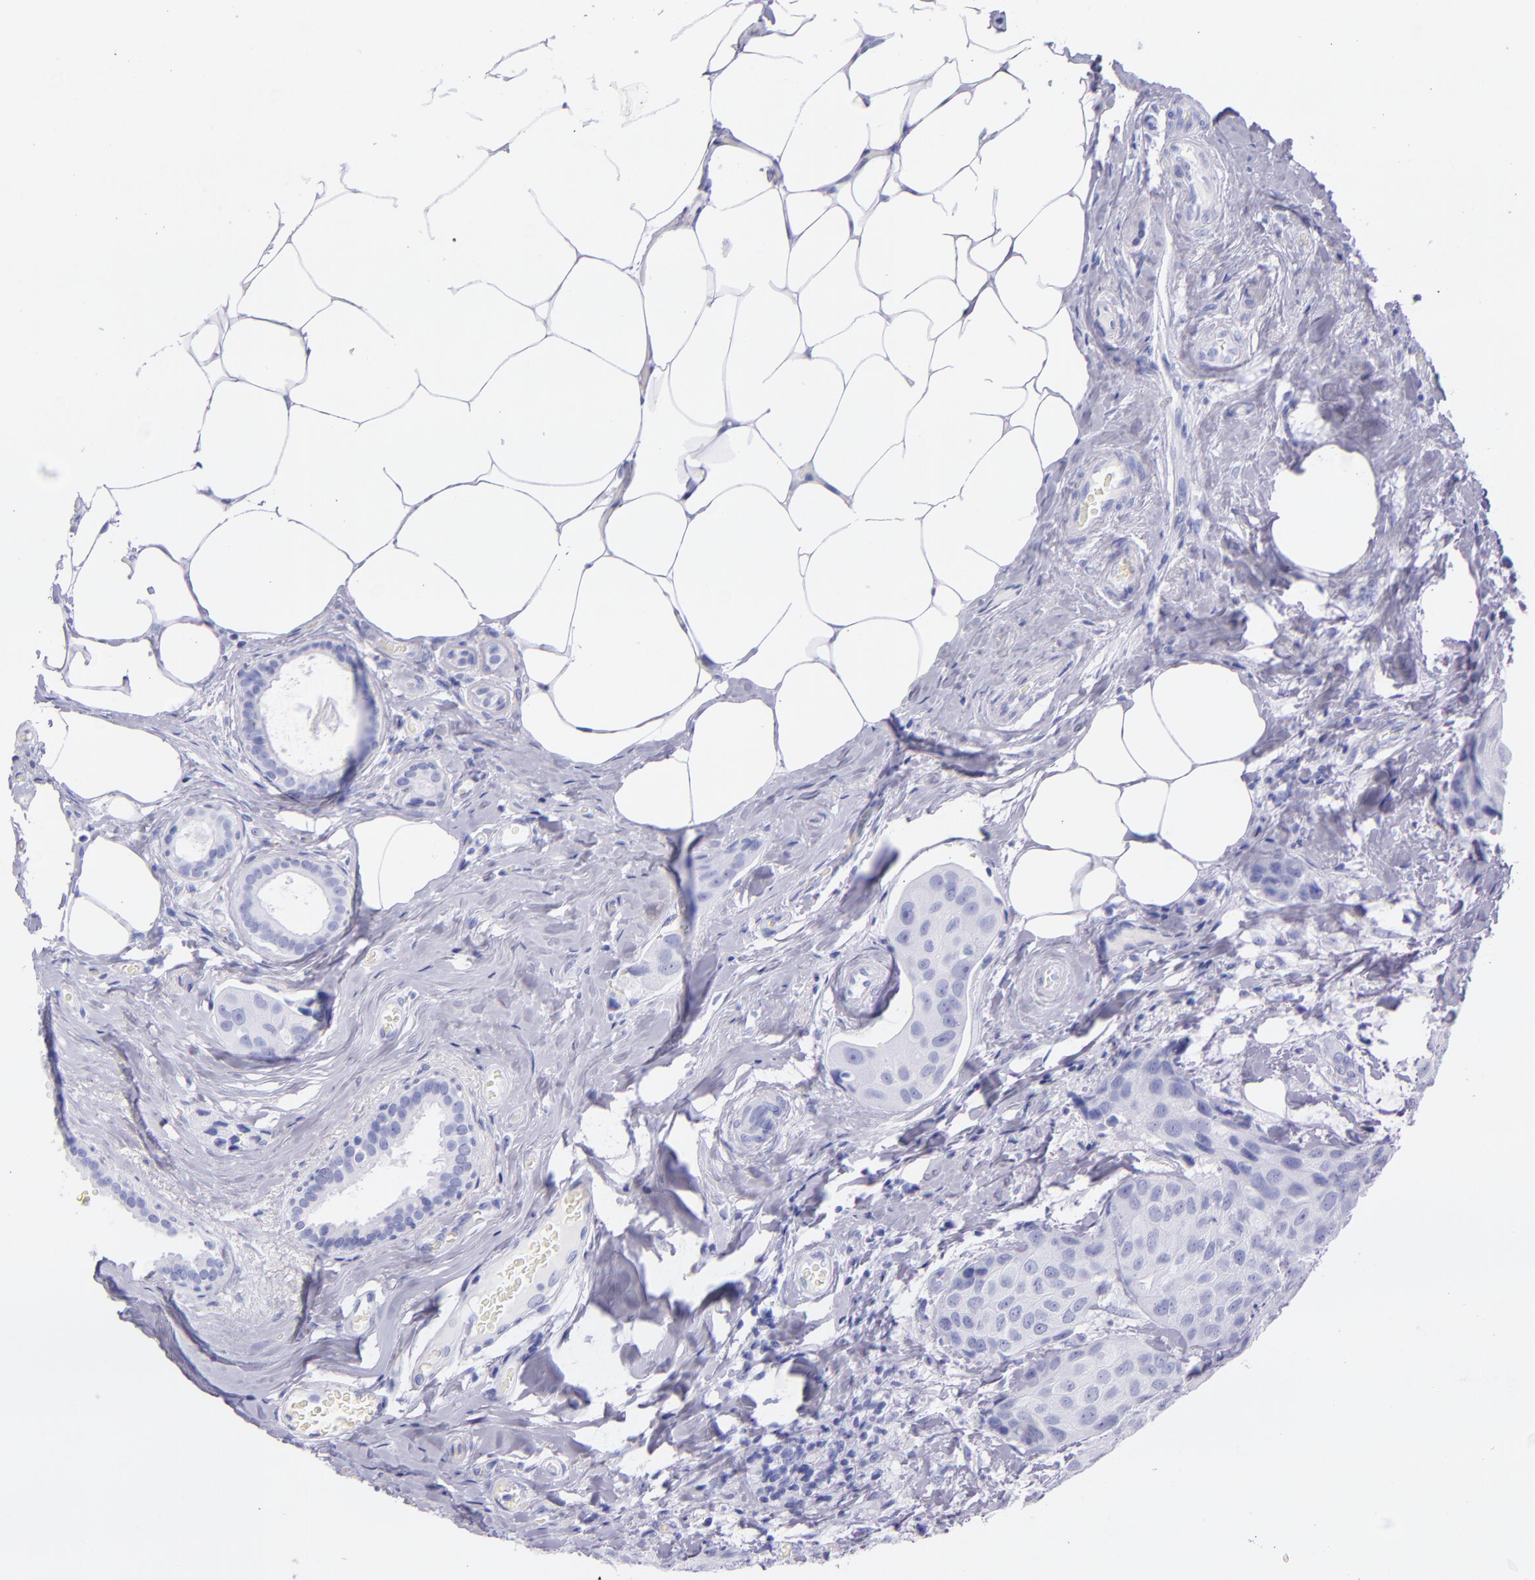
{"staining": {"intensity": "negative", "quantity": "none", "location": "none"}, "tissue": "breast cancer", "cell_type": "Tumor cells", "image_type": "cancer", "snomed": [{"axis": "morphology", "description": "Duct carcinoma"}, {"axis": "topography", "description": "Breast"}], "caption": "High magnification brightfield microscopy of breast invasive ductal carcinoma stained with DAB (3,3'-diaminobenzidine) (brown) and counterstained with hematoxylin (blue): tumor cells show no significant staining.", "gene": "SFTPA2", "patient": {"sex": "female", "age": 68}}